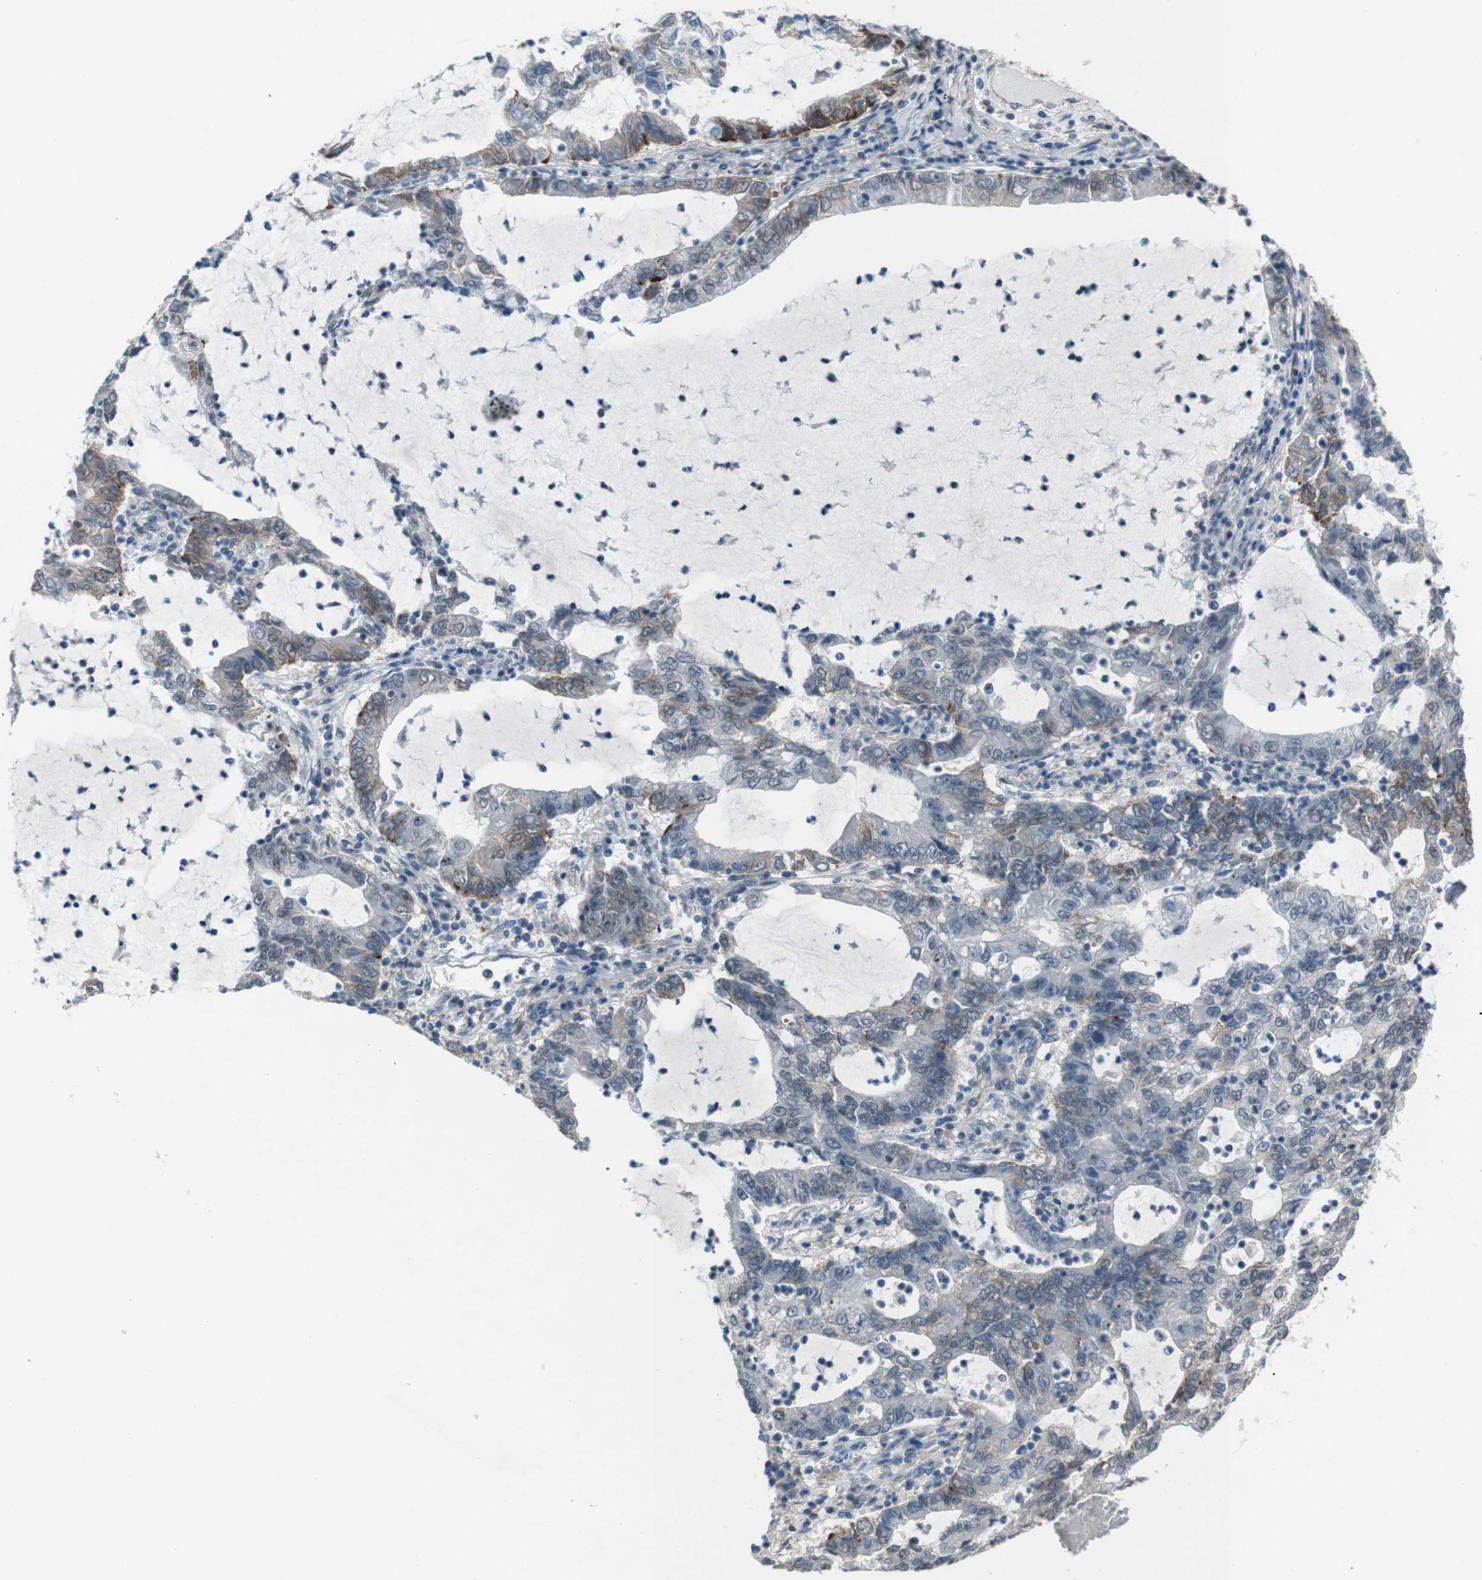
{"staining": {"intensity": "strong", "quantity": "<25%", "location": "cytoplasmic/membranous"}, "tissue": "lung cancer", "cell_type": "Tumor cells", "image_type": "cancer", "snomed": [{"axis": "morphology", "description": "Adenocarcinoma, NOS"}, {"axis": "topography", "description": "Lung"}], "caption": "Adenocarcinoma (lung) was stained to show a protein in brown. There is medium levels of strong cytoplasmic/membranous staining in approximately <25% of tumor cells.", "gene": "NAALADL2", "patient": {"sex": "female", "age": 51}}